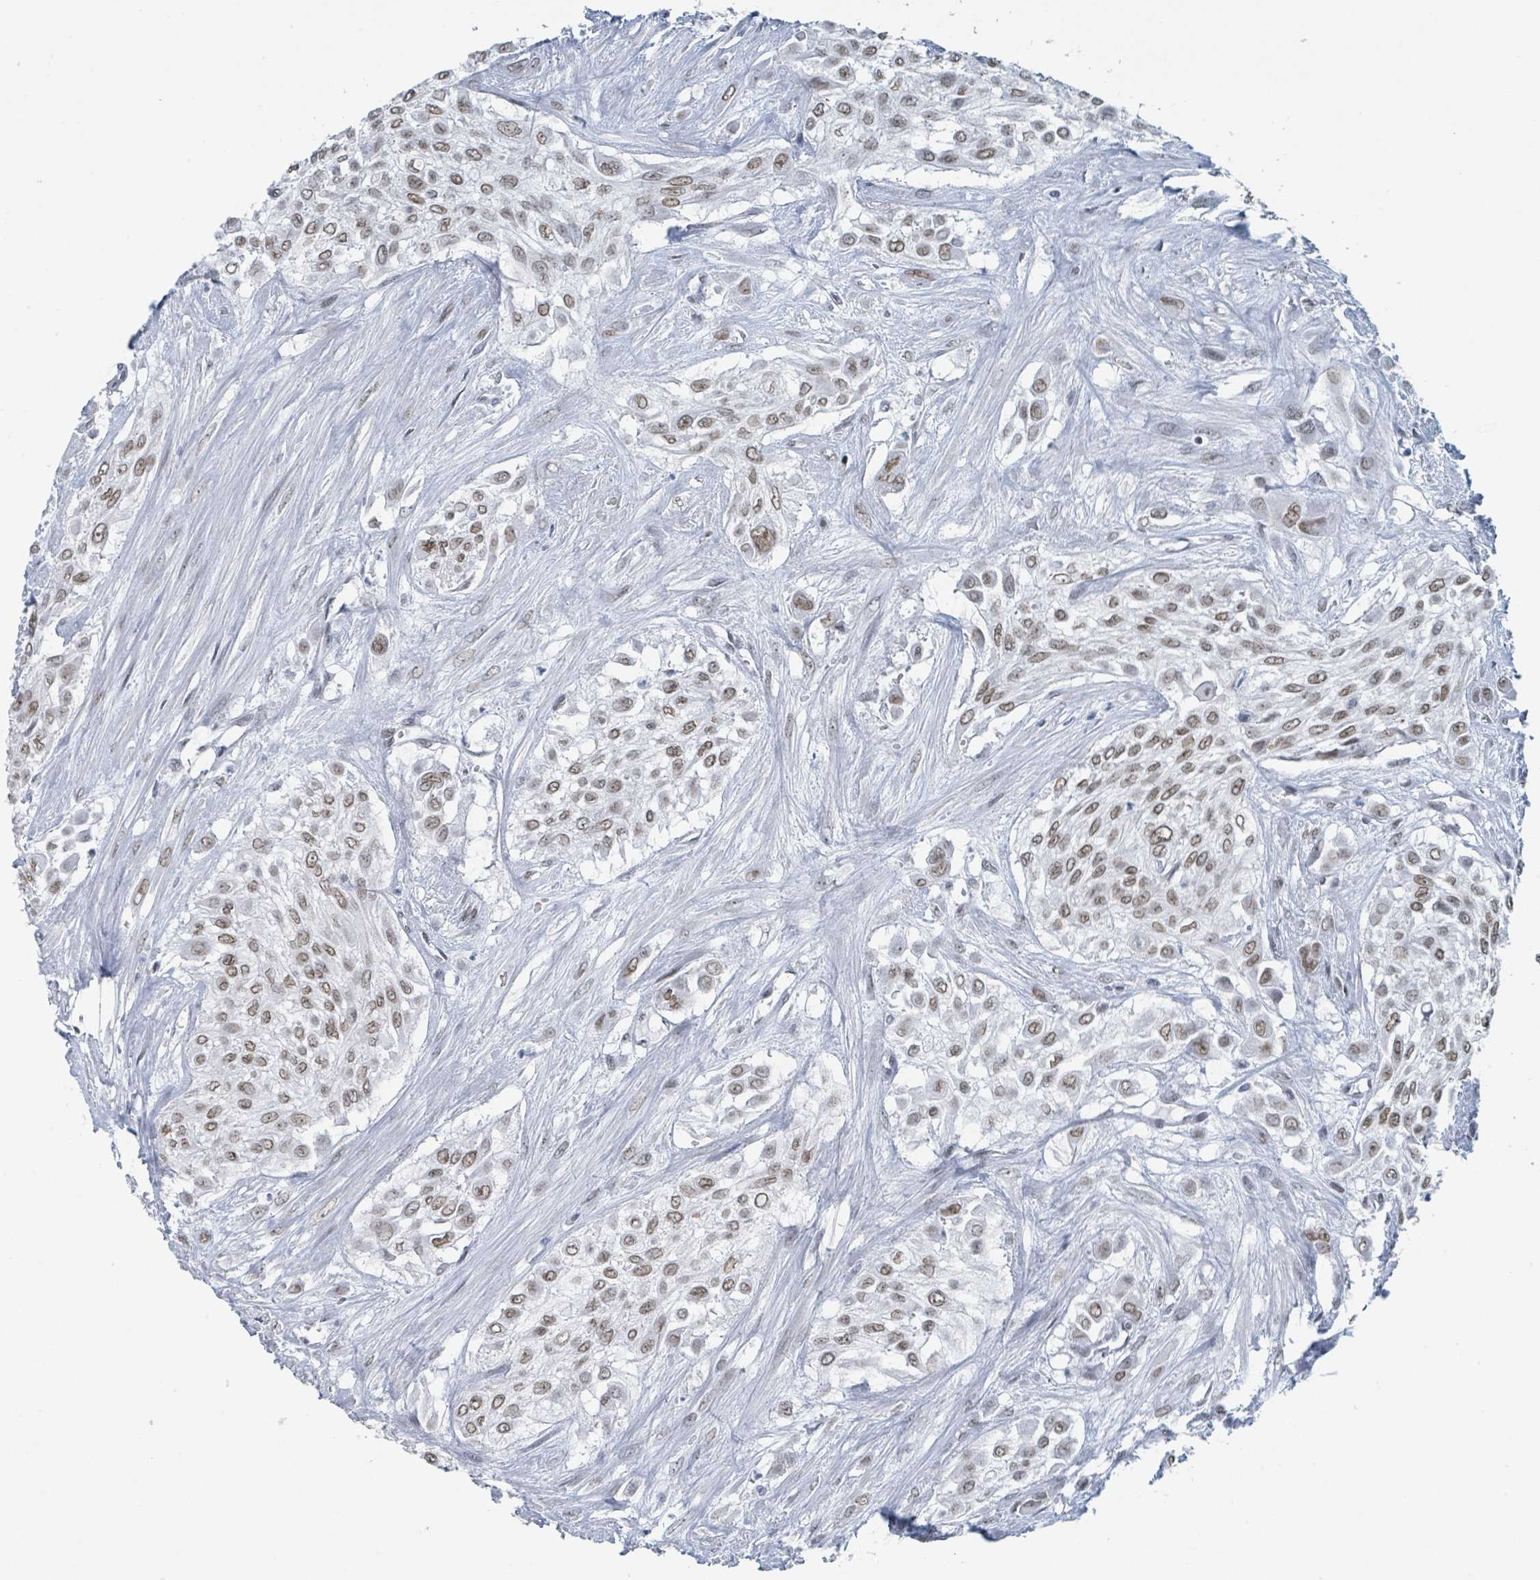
{"staining": {"intensity": "weak", "quantity": ">75%", "location": "nuclear"}, "tissue": "urothelial cancer", "cell_type": "Tumor cells", "image_type": "cancer", "snomed": [{"axis": "morphology", "description": "Urothelial carcinoma, High grade"}, {"axis": "topography", "description": "Urinary bladder"}], "caption": "A micrograph of human urothelial carcinoma (high-grade) stained for a protein reveals weak nuclear brown staining in tumor cells.", "gene": "EHMT2", "patient": {"sex": "male", "age": 57}}